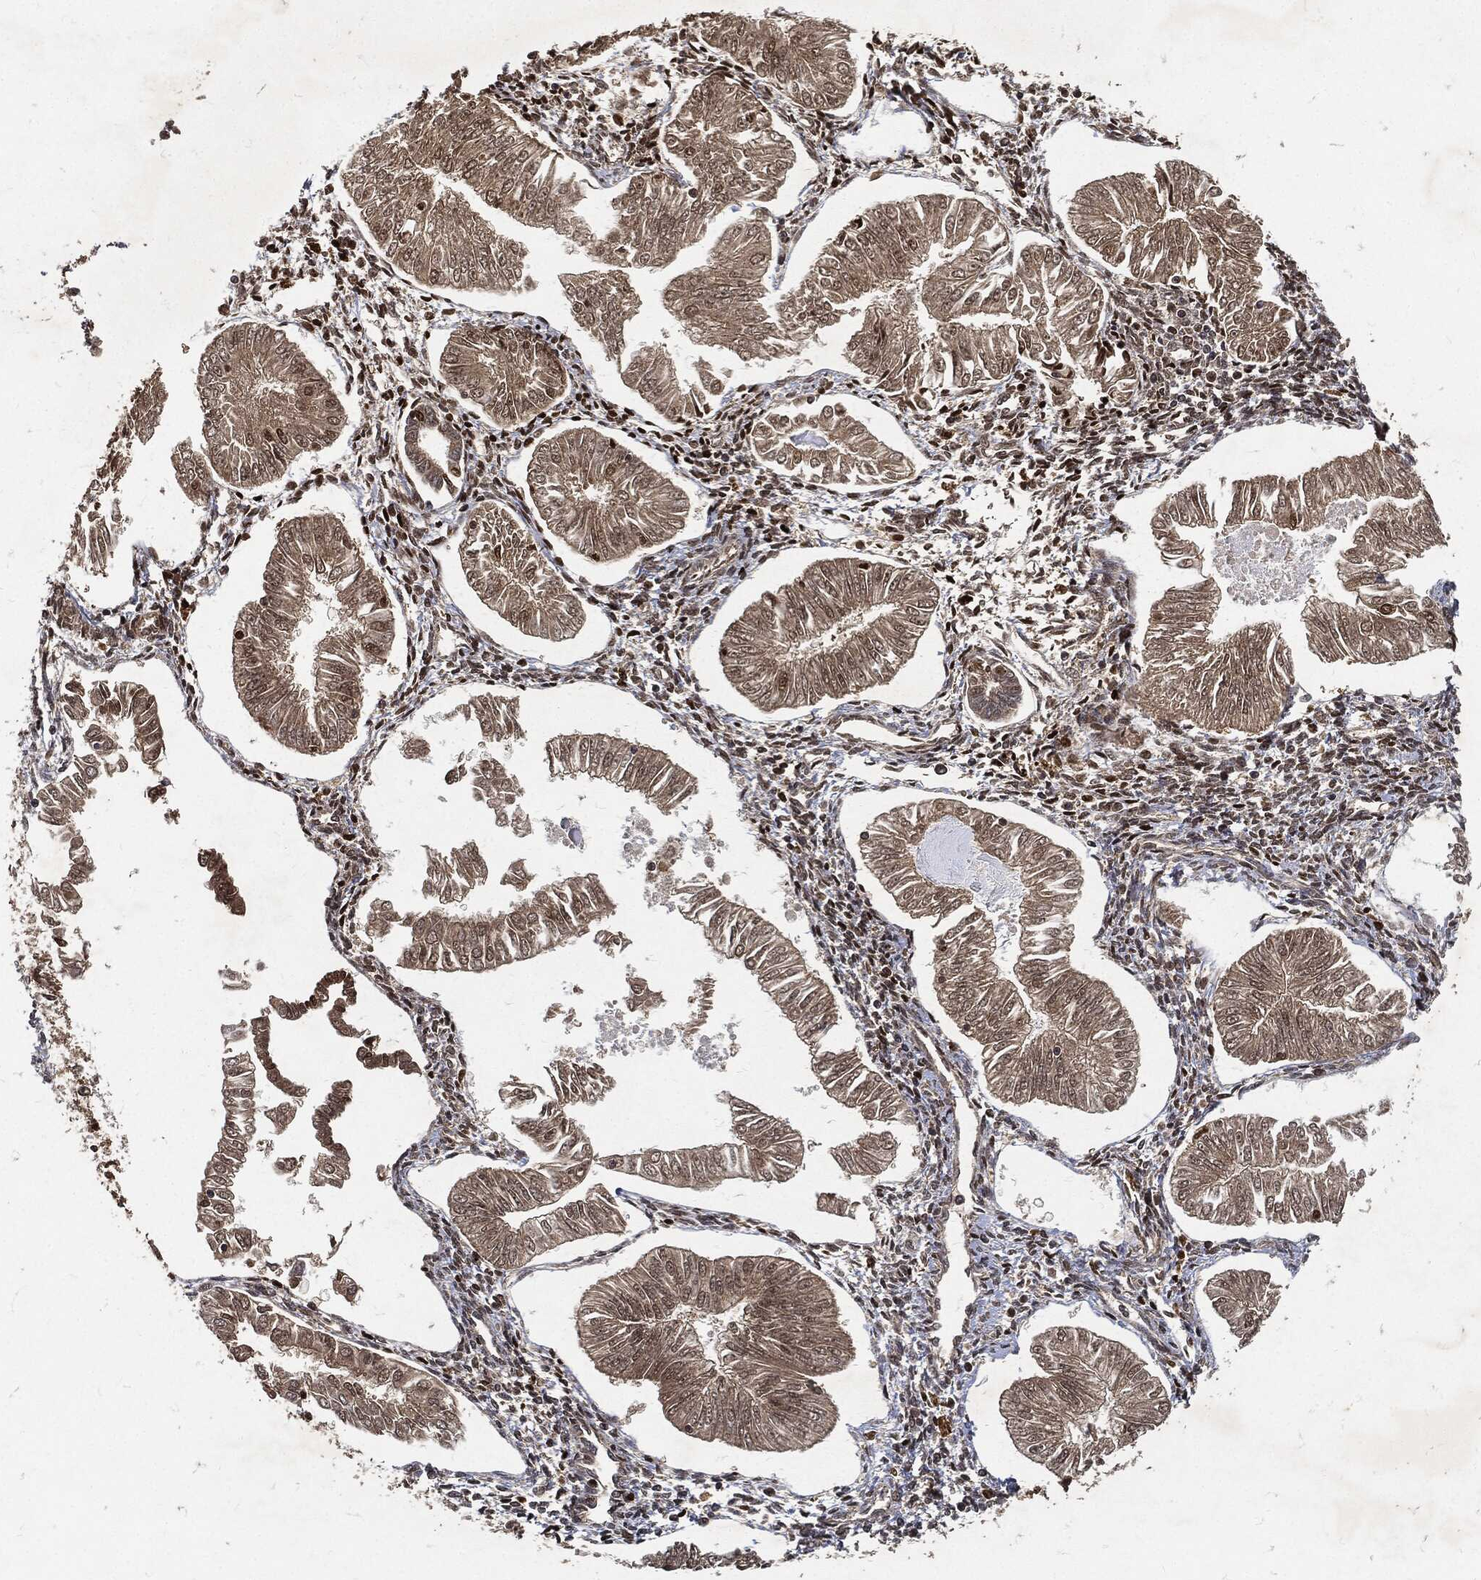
{"staining": {"intensity": "moderate", "quantity": ">75%", "location": "cytoplasmic/membranous"}, "tissue": "endometrial cancer", "cell_type": "Tumor cells", "image_type": "cancer", "snomed": [{"axis": "morphology", "description": "Adenocarcinoma, NOS"}, {"axis": "topography", "description": "Endometrium"}], "caption": "Brown immunohistochemical staining in human adenocarcinoma (endometrial) exhibits moderate cytoplasmic/membranous expression in approximately >75% of tumor cells. (DAB IHC with brightfield microscopy, high magnification).", "gene": "ZNF226", "patient": {"sex": "female", "age": 53}}